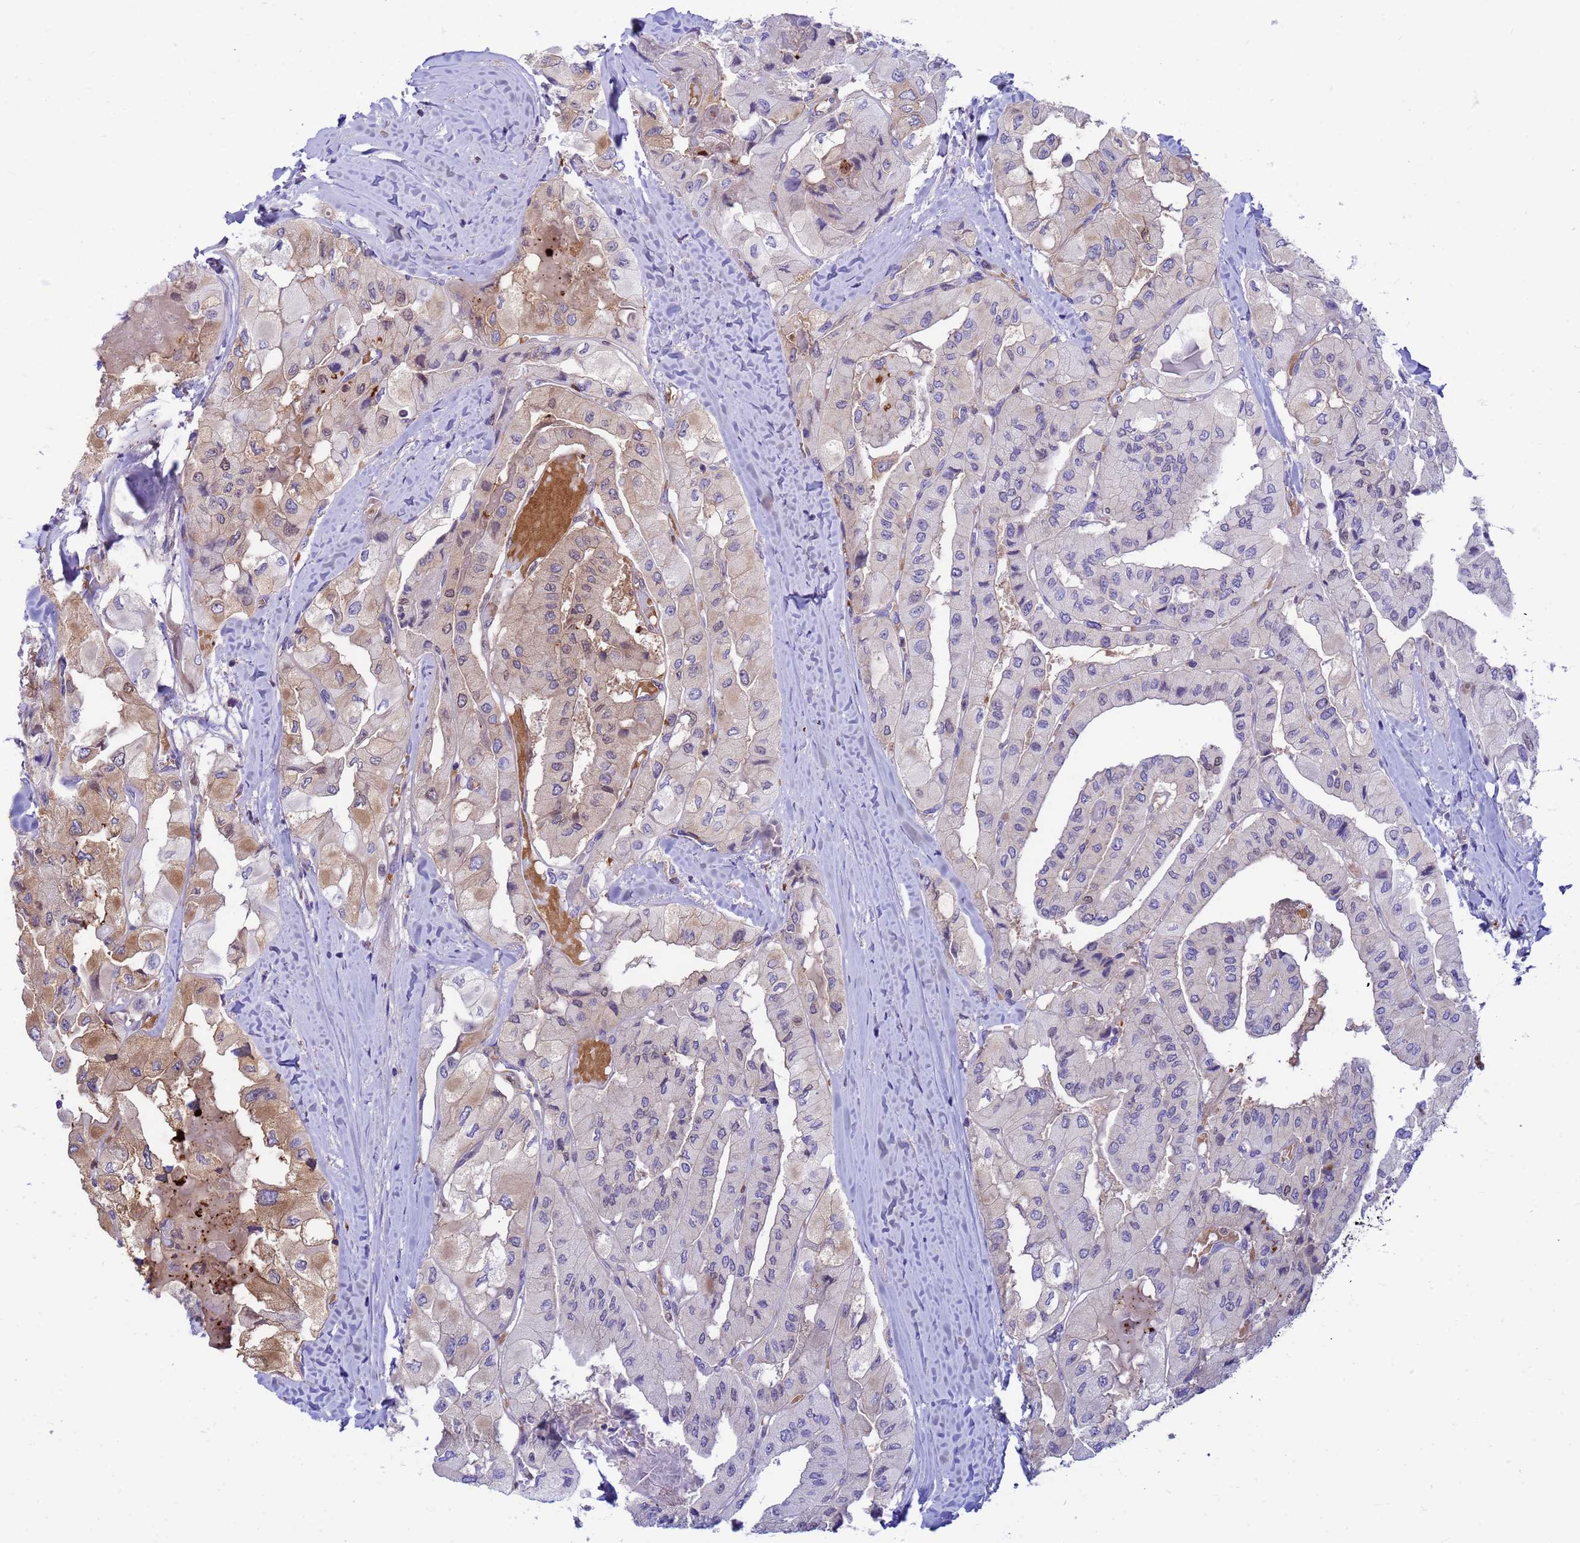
{"staining": {"intensity": "moderate", "quantity": "<25%", "location": "cytoplasmic/membranous"}, "tissue": "thyroid cancer", "cell_type": "Tumor cells", "image_type": "cancer", "snomed": [{"axis": "morphology", "description": "Normal tissue, NOS"}, {"axis": "morphology", "description": "Papillary adenocarcinoma, NOS"}, {"axis": "topography", "description": "Thyroid gland"}], "caption": "The photomicrograph reveals a brown stain indicating the presence of a protein in the cytoplasmic/membranous of tumor cells in thyroid papillary adenocarcinoma.", "gene": "ORM1", "patient": {"sex": "female", "age": 59}}